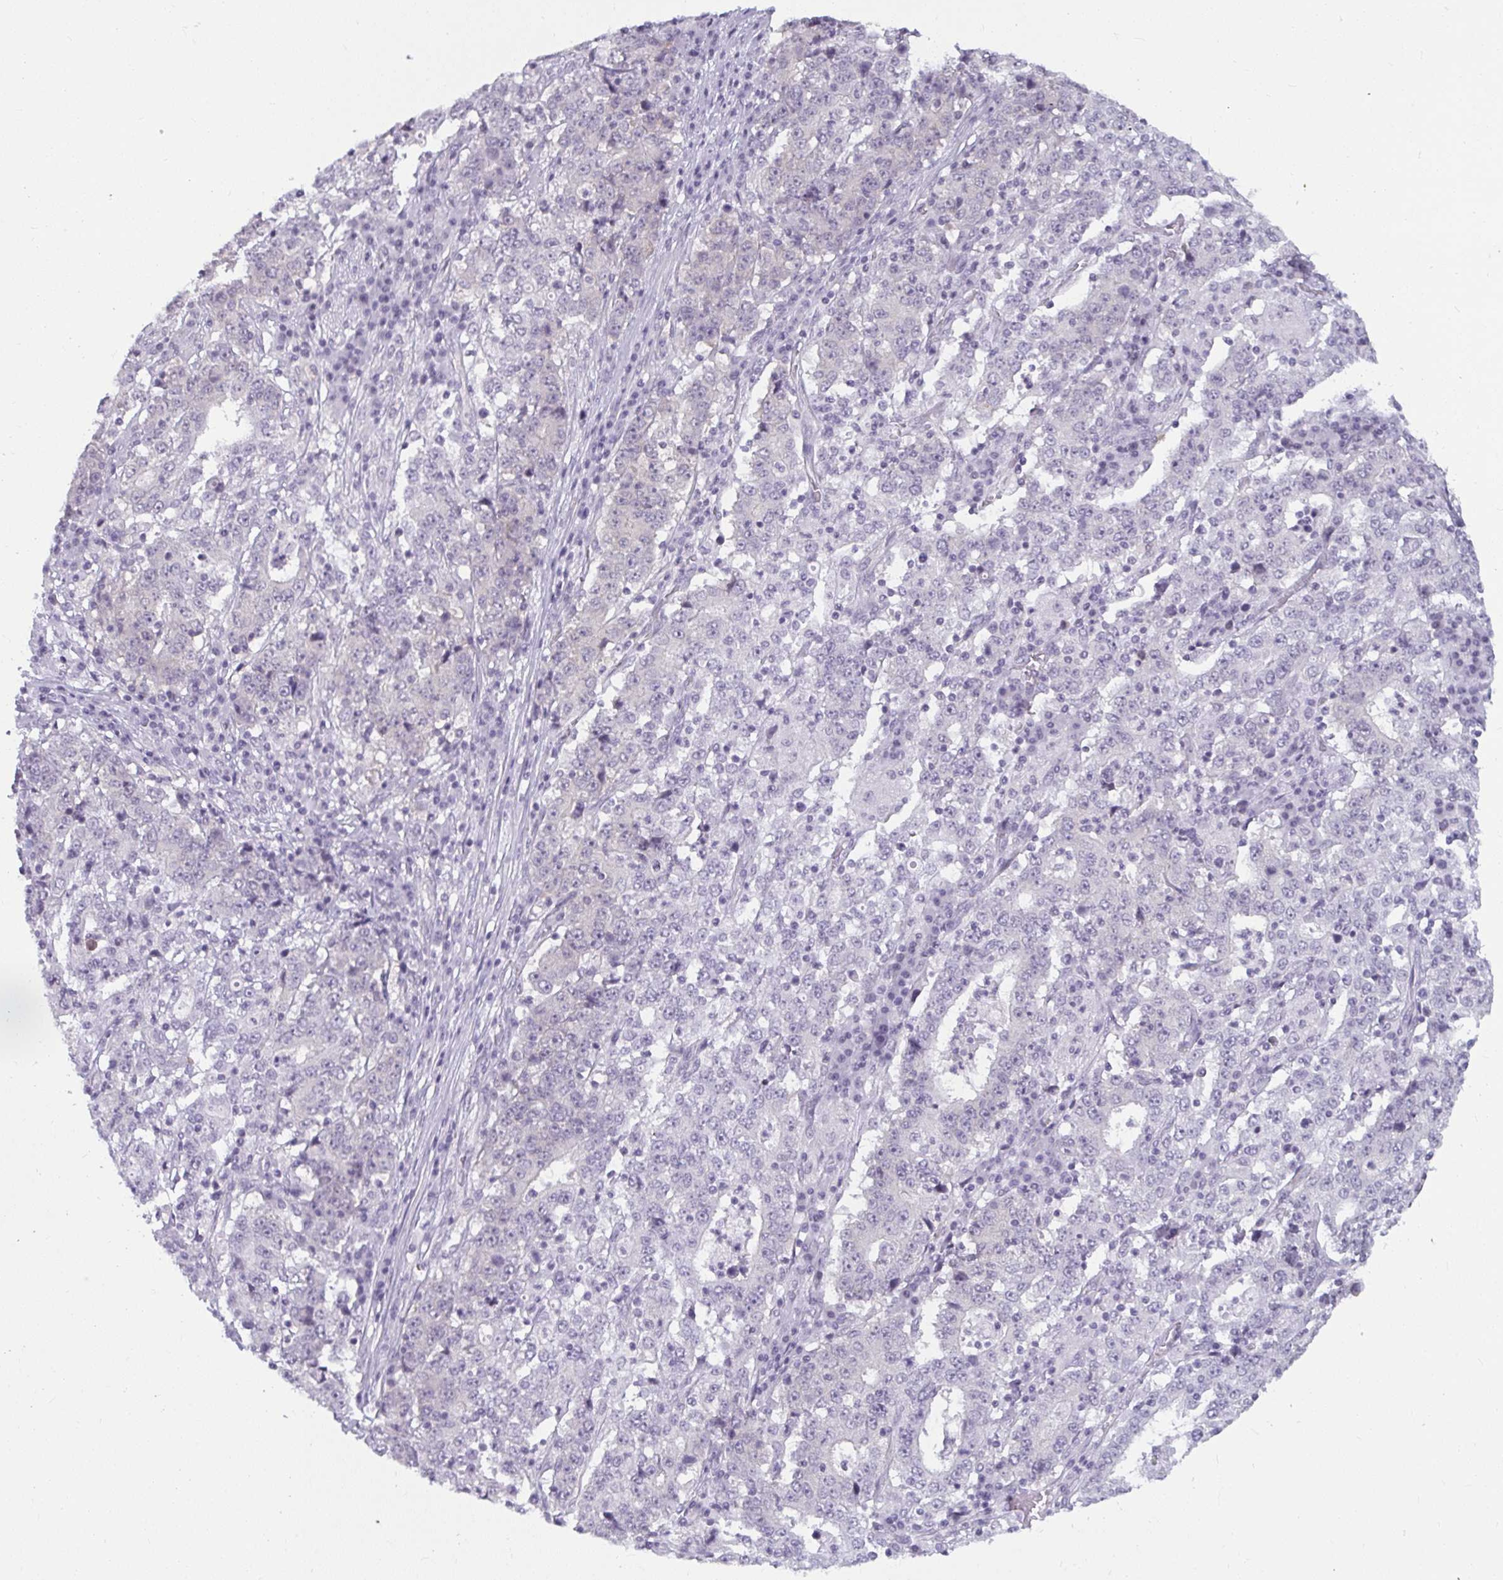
{"staining": {"intensity": "negative", "quantity": "none", "location": "none"}, "tissue": "stomach cancer", "cell_type": "Tumor cells", "image_type": "cancer", "snomed": [{"axis": "morphology", "description": "Adenocarcinoma, NOS"}, {"axis": "topography", "description": "Stomach"}], "caption": "An IHC photomicrograph of stomach adenocarcinoma is shown. There is no staining in tumor cells of stomach adenocarcinoma. (DAB (3,3'-diaminobenzidine) IHC visualized using brightfield microscopy, high magnification).", "gene": "TBC1D4", "patient": {"sex": "male", "age": 59}}